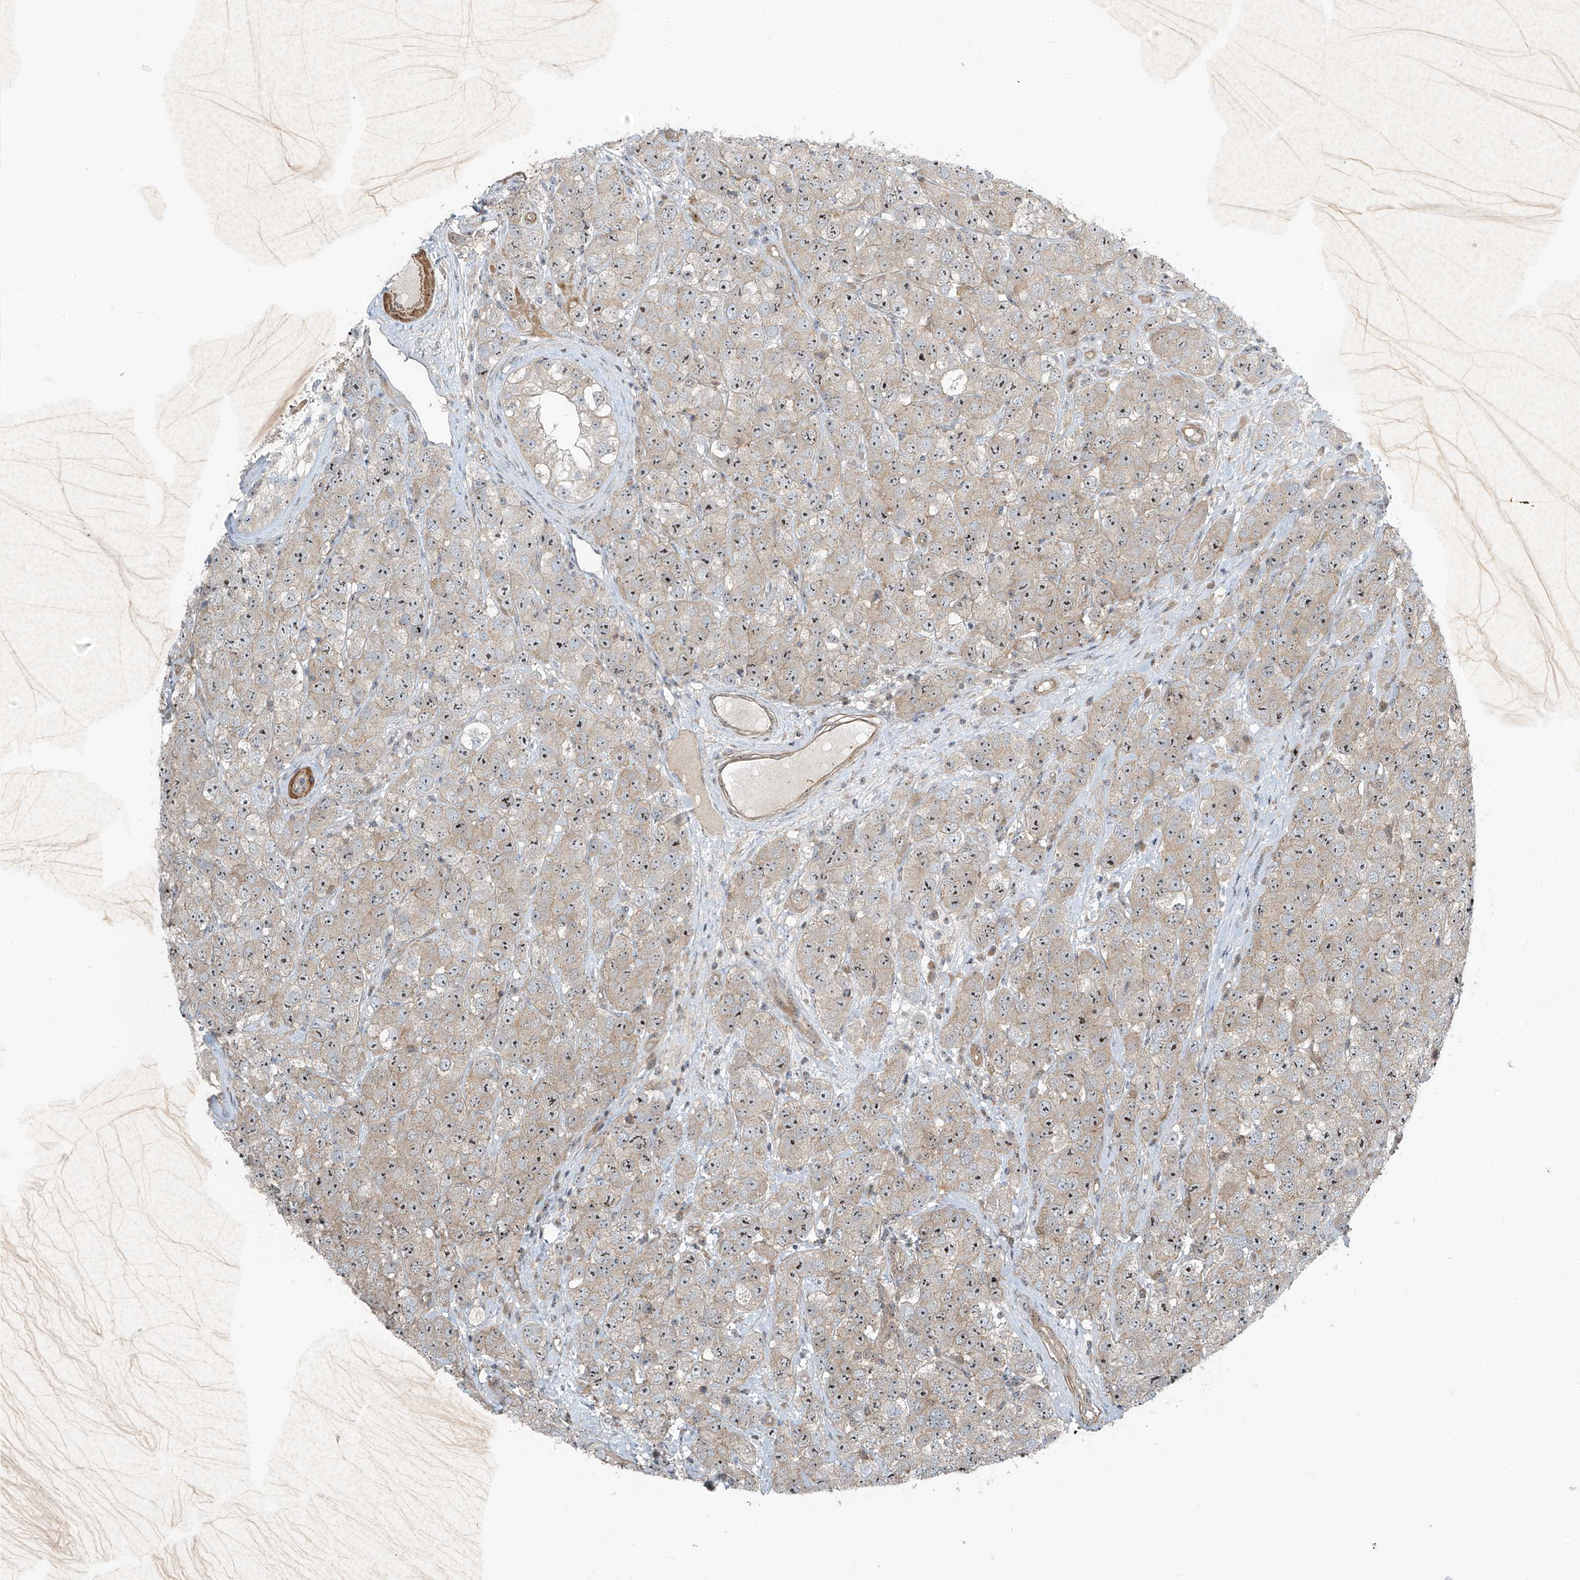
{"staining": {"intensity": "weak", "quantity": "25%-75%", "location": "nuclear"}, "tissue": "testis cancer", "cell_type": "Tumor cells", "image_type": "cancer", "snomed": [{"axis": "morphology", "description": "Seminoma, NOS"}, {"axis": "topography", "description": "Testis"}], "caption": "Protein expression analysis of human testis seminoma reveals weak nuclear expression in approximately 25%-75% of tumor cells. The staining is performed using DAB brown chromogen to label protein expression. The nuclei are counter-stained blue using hematoxylin.", "gene": "PPCS", "patient": {"sex": "male", "age": 28}}